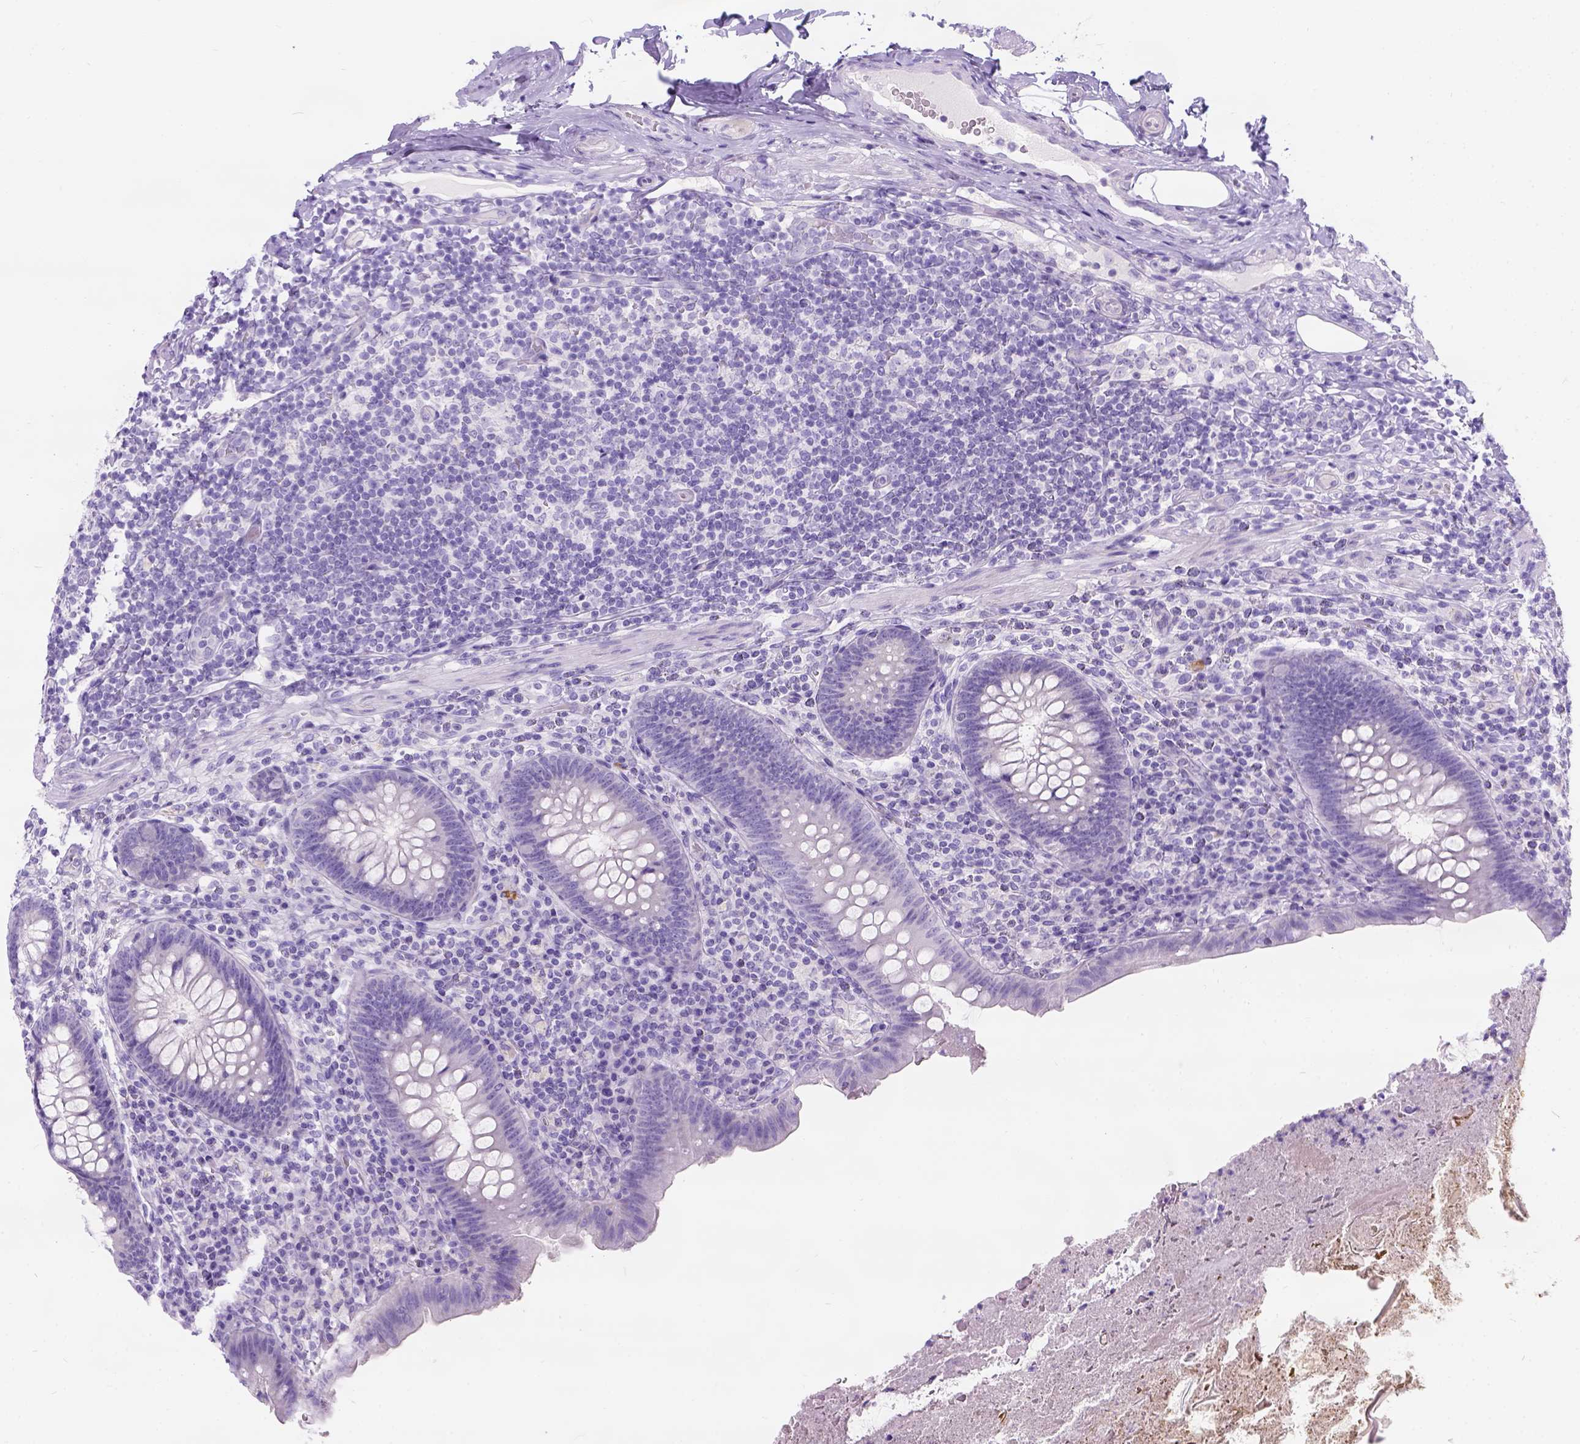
{"staining": {"intensity": "negative", "quantity": "none", "location": "none"}, "tissue": "appendix", "cell_type": "Glandular cells", "image_type": "normal", "snomed": [{"axis": "morphology", "description": "Normal tissue, NOS"}, {"axis": "topography", "description": "Appendix"}], "caption": "This is a histopathology image of immunohistochemistry (IHC) staining of benign appendix, which shows no expression in glandular cells.", "gene": "C7orf57", "patient": {"sex": "male", "age": 47}}